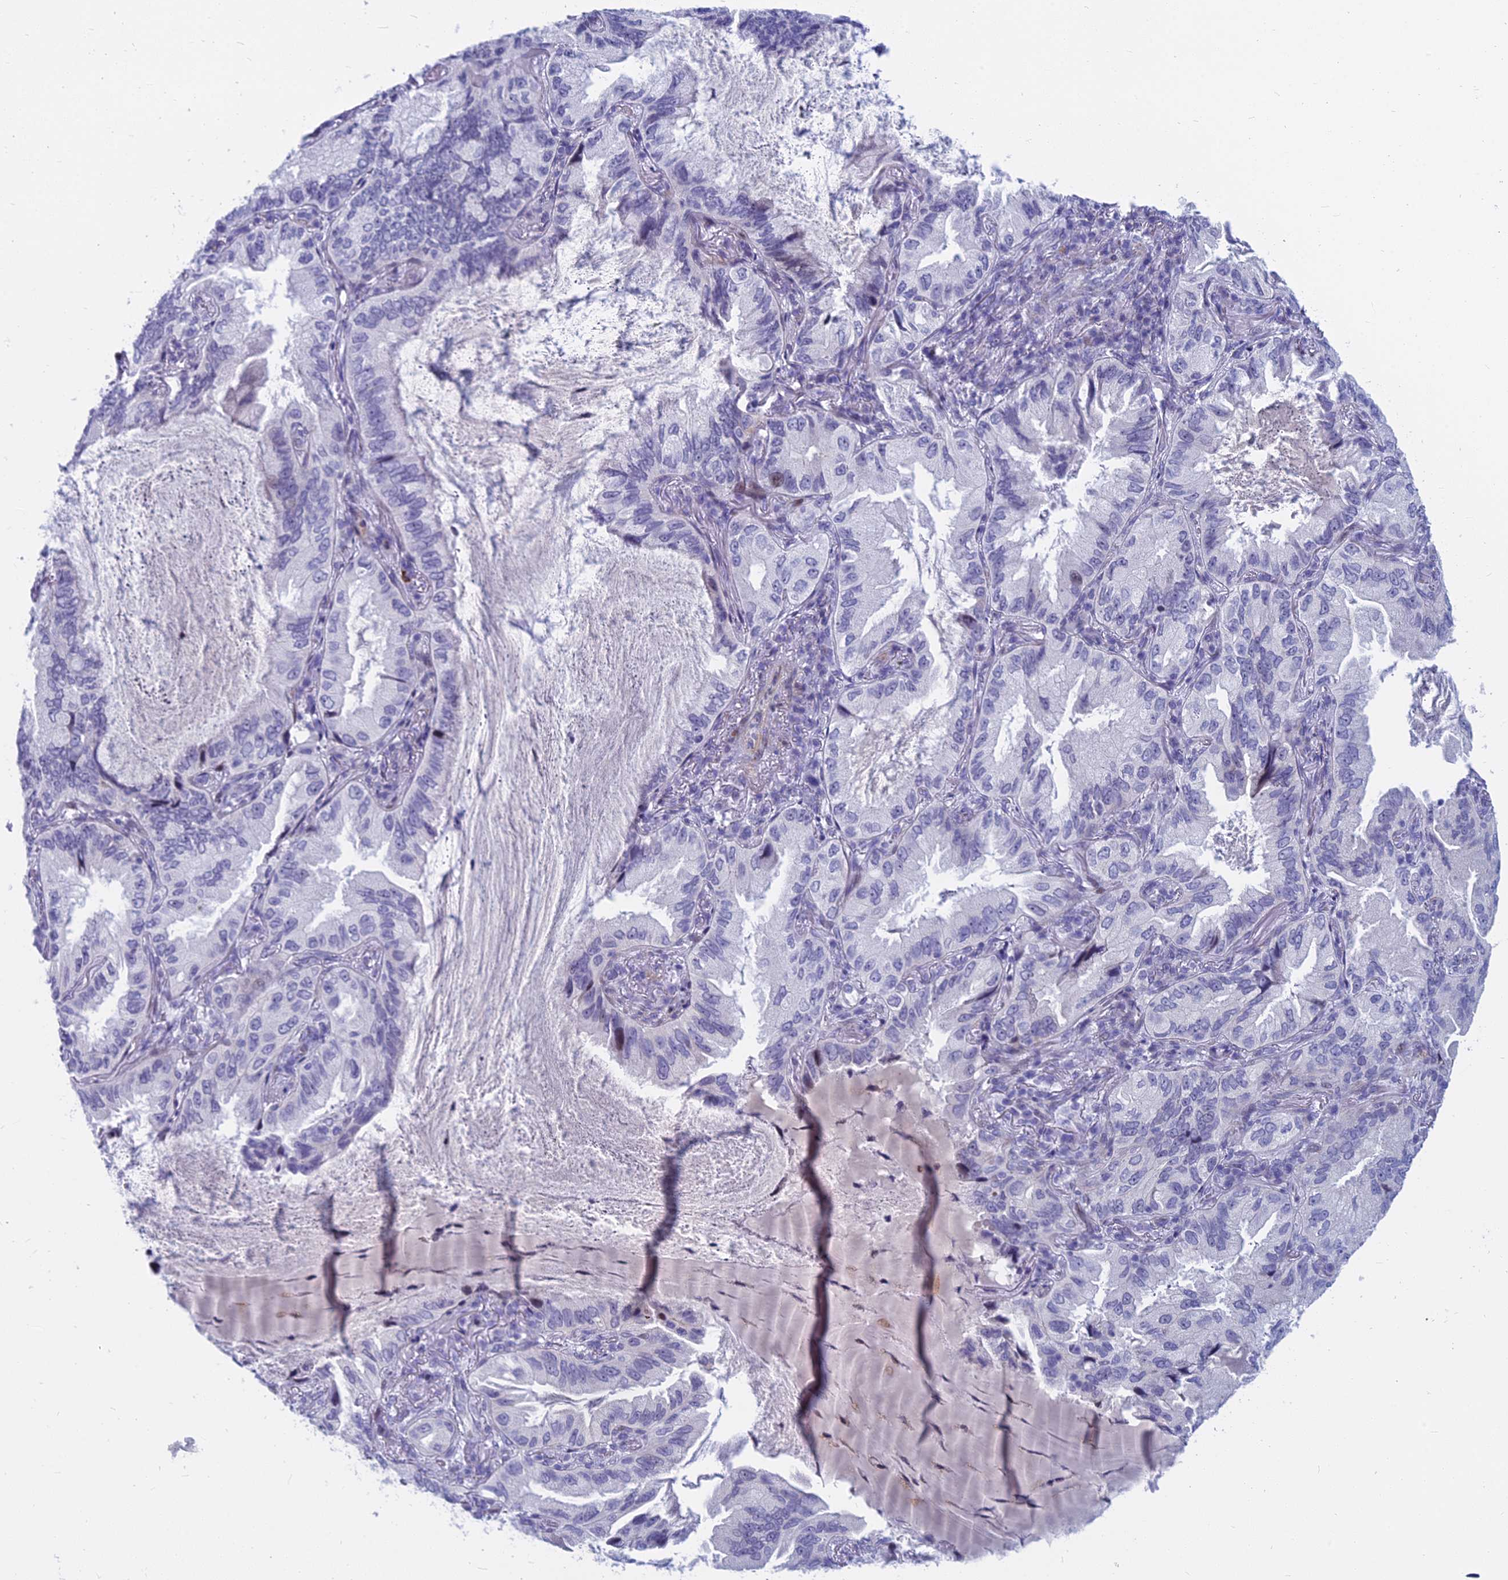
{"staining": {"intensity": "negative", "quantity": "none", "location": "none"}, "tissue": "lung cancer", "cell_type": "Tumor cells", "image_type": "cancer", "snomed": [{"axis": "morphology", "description": "Adenocarcinoma, NOS"}, {"axis": "topography", "description": "Lung"}], "caption": "An IHC image of lung cancer (adenocarcinoma) is shown. There is no staining in tumor cells of lung cancer (adenocarcinoma). (DAB immunohistochemistry with hematoxylin counter stain).", "gene": "MYBPC2", "patient": {"sex": "female", "age": 69}}